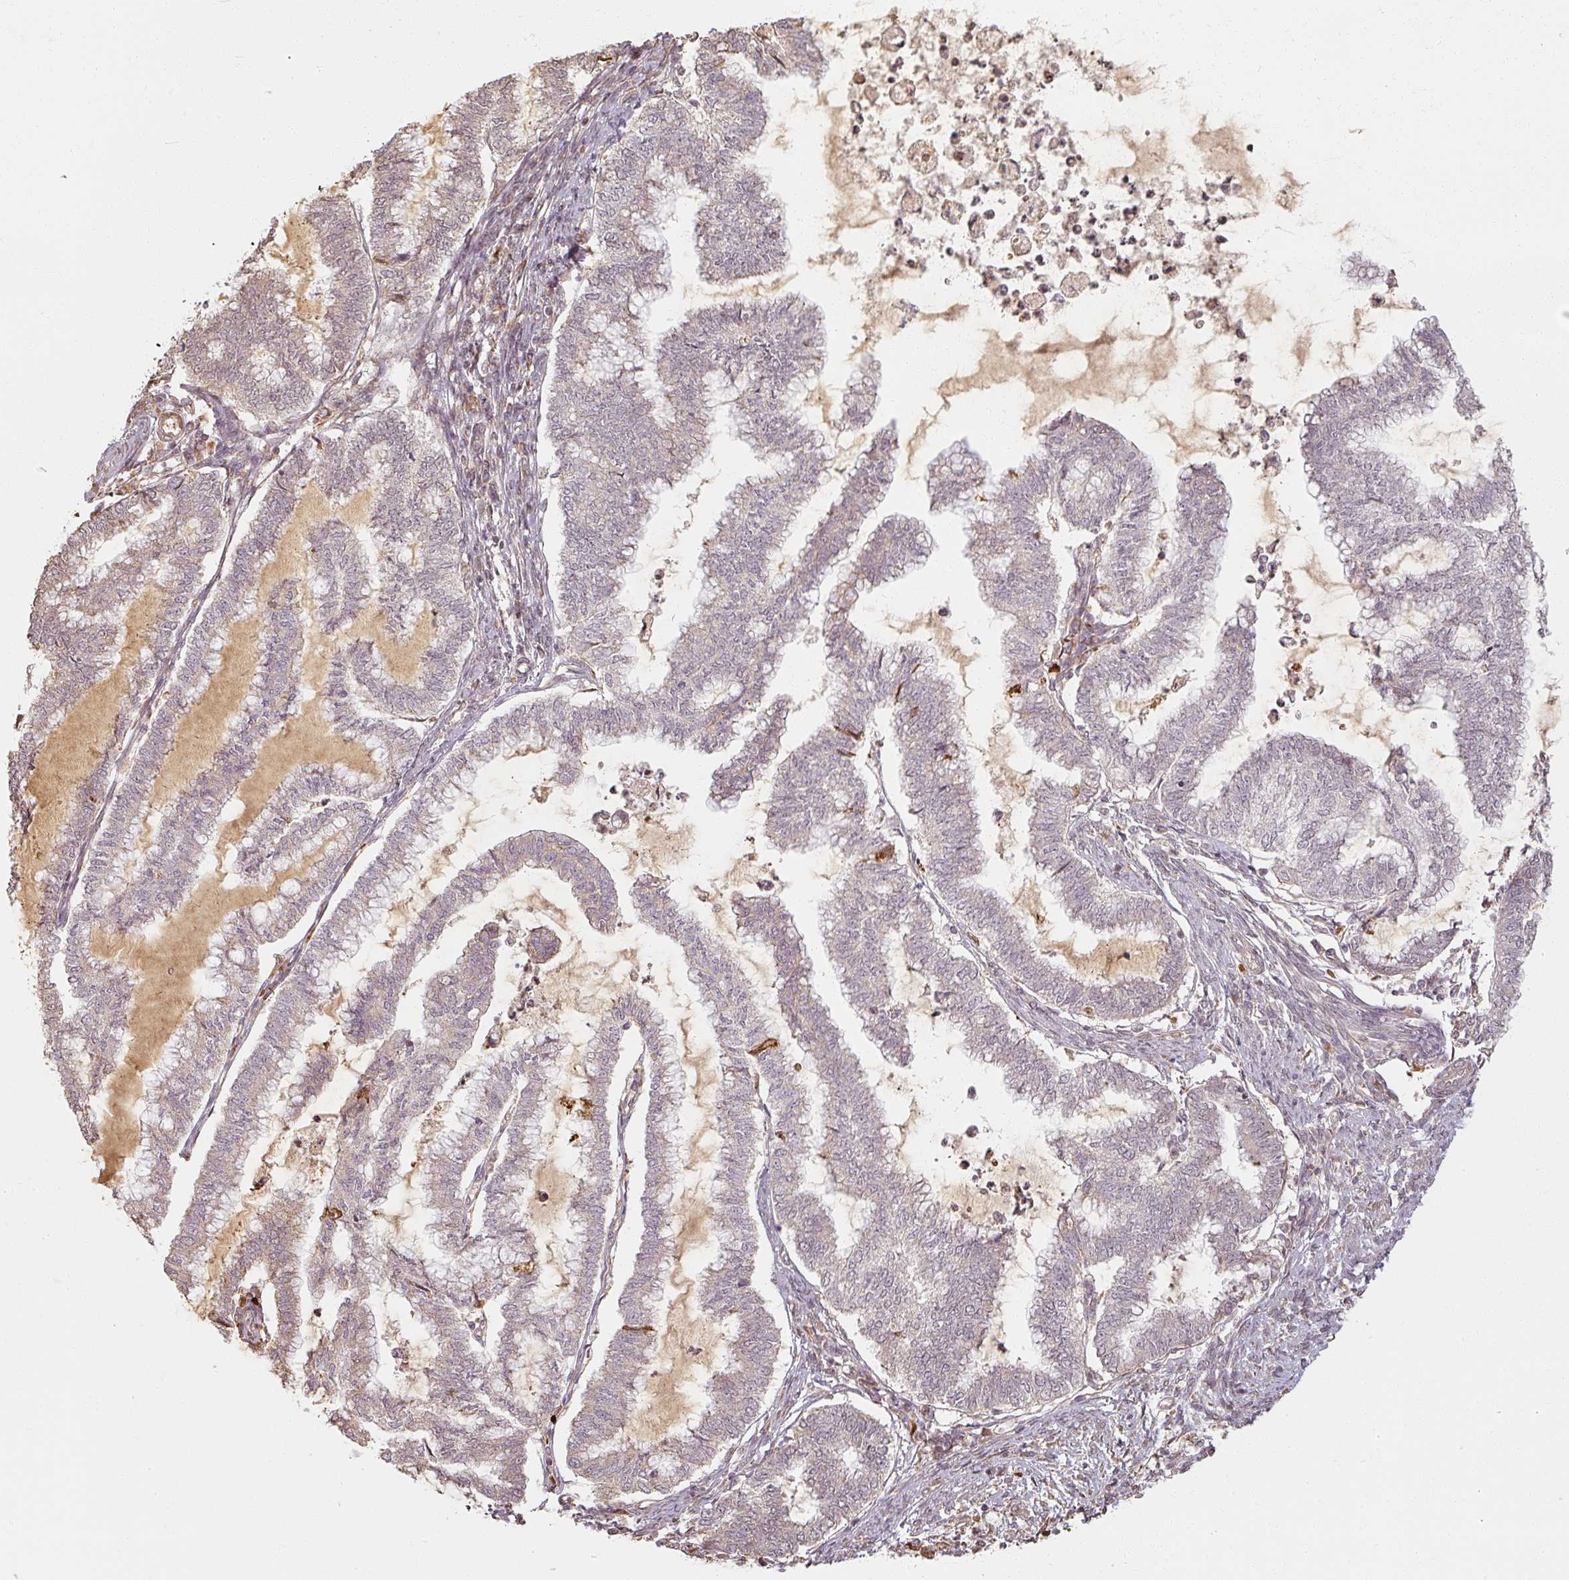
{"staining": {"intensity": "weak", "quantity": "25%-75%", "location": "cytoplasmic/membranous"}, "tissue": "endometrial cancer", "cell_type": "Tumor cells", "image_type": "cancer", "snomed": [{"axis": "morphology", "description": "Adenocarcinoma, NOS"}, {"axis": "topography", "description": "Endometrium"}], "caption": "A low amount of weak cytoplasmic/membranous expression is present in approximately 25%-75% of tumor cells in endometrial cancer tissue. (Stains: DAB (3,3'-diaminobenzidine) in brown, nuclei in blue, Microscopy: brightfield microscopy at high magnification).", "gene": "MED19", "patient": {"sex": "female", "age": 79}}